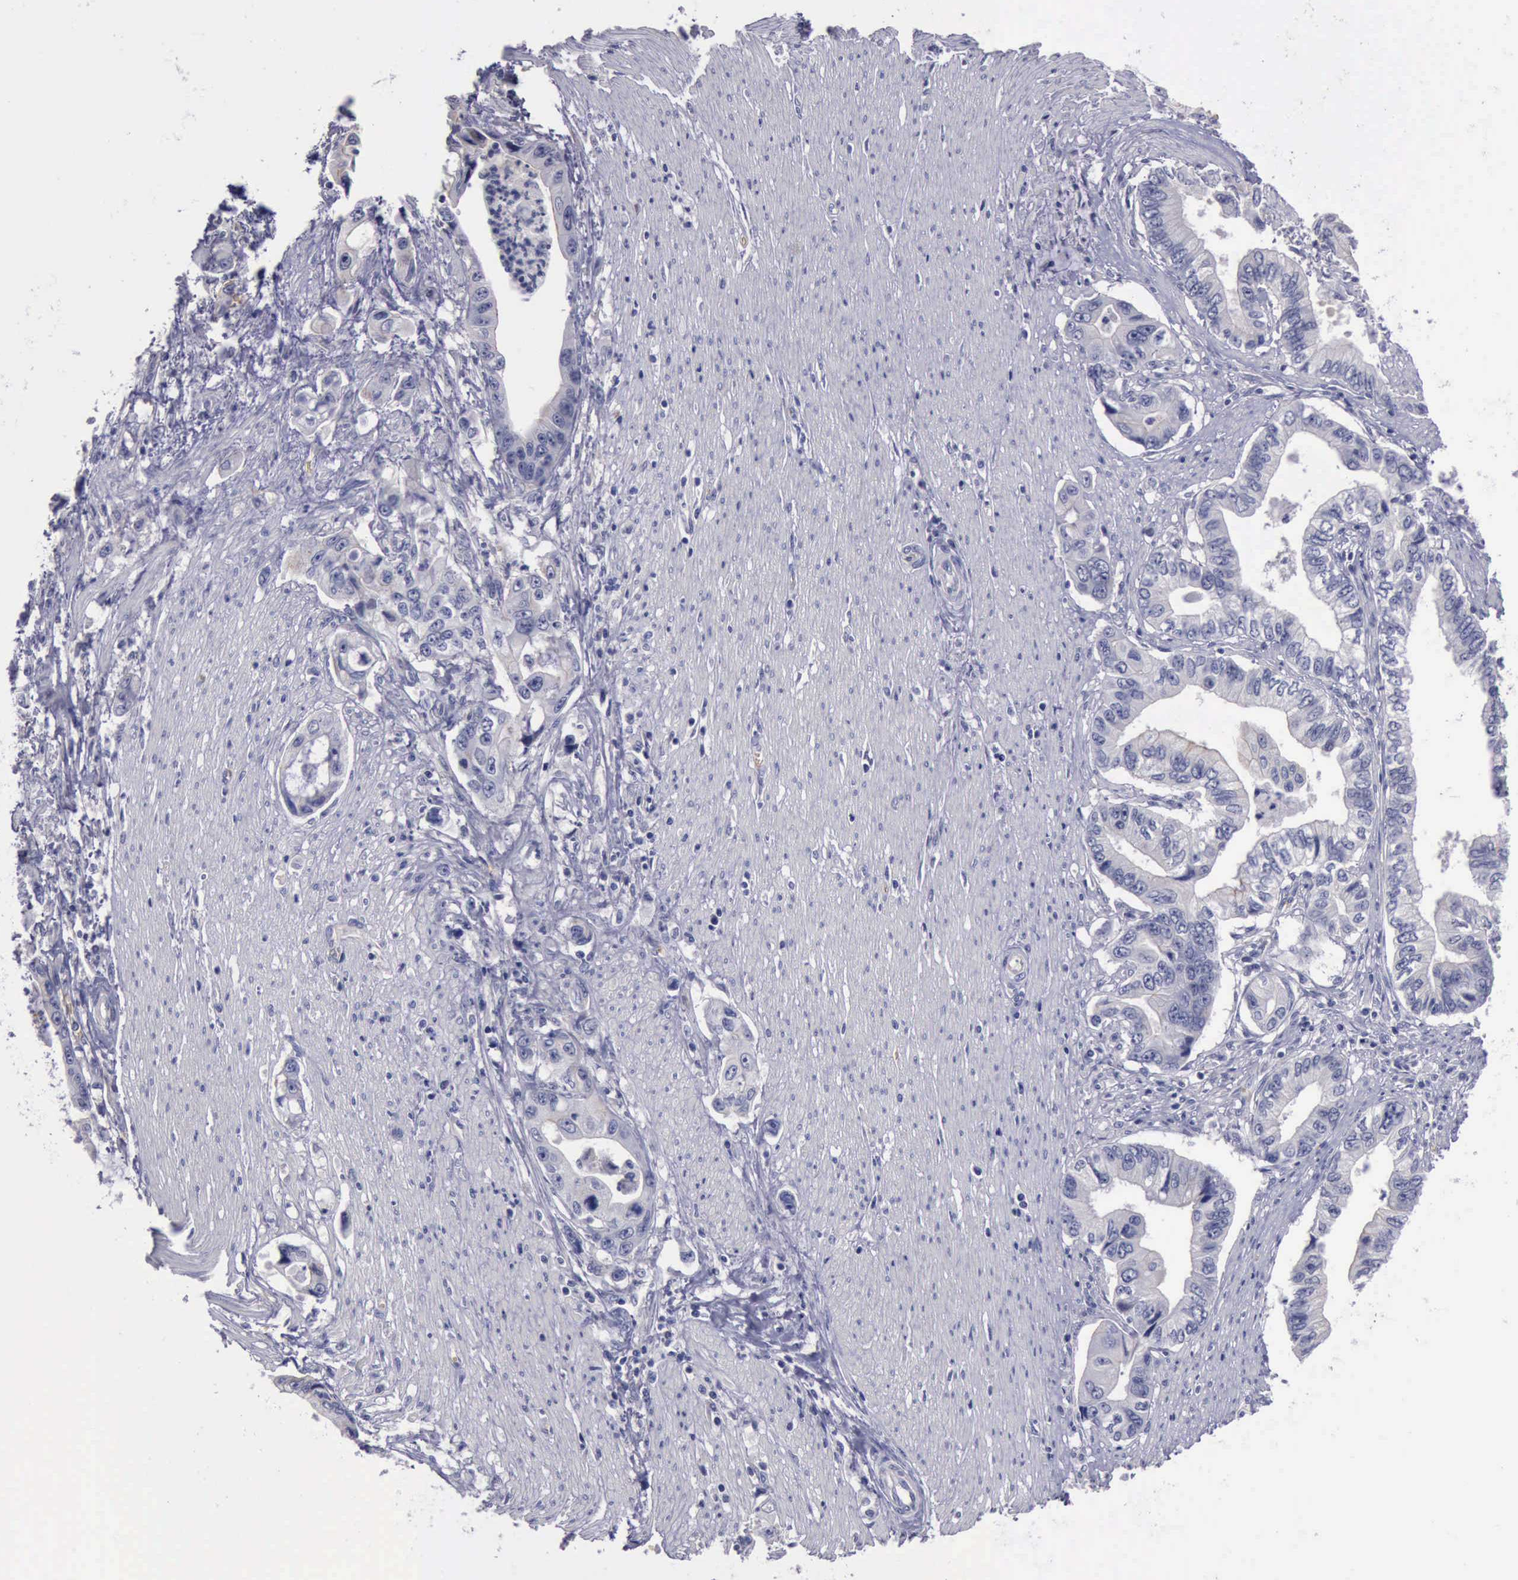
{"staining": {"intensity": "negative", "quantity": "none", "location": "none"}, "tissue": "pancreatic cancer", "cell_type": "Tumor cells", "image_type": "cancer", "snomed": [{"axis": "morphology", "description": "Adenocarcinoma, NOS"}, {"axis": "topography", "description": "Pancreas"}, {"axis": "topography", "description": "Stomach, upper"}], "caption": "The histopathology image reveals no staining of tumor cells in pancreatic adenocarcinoma.", "gene": "CEP128", "patient": {"sex": "male", "age": 77}}